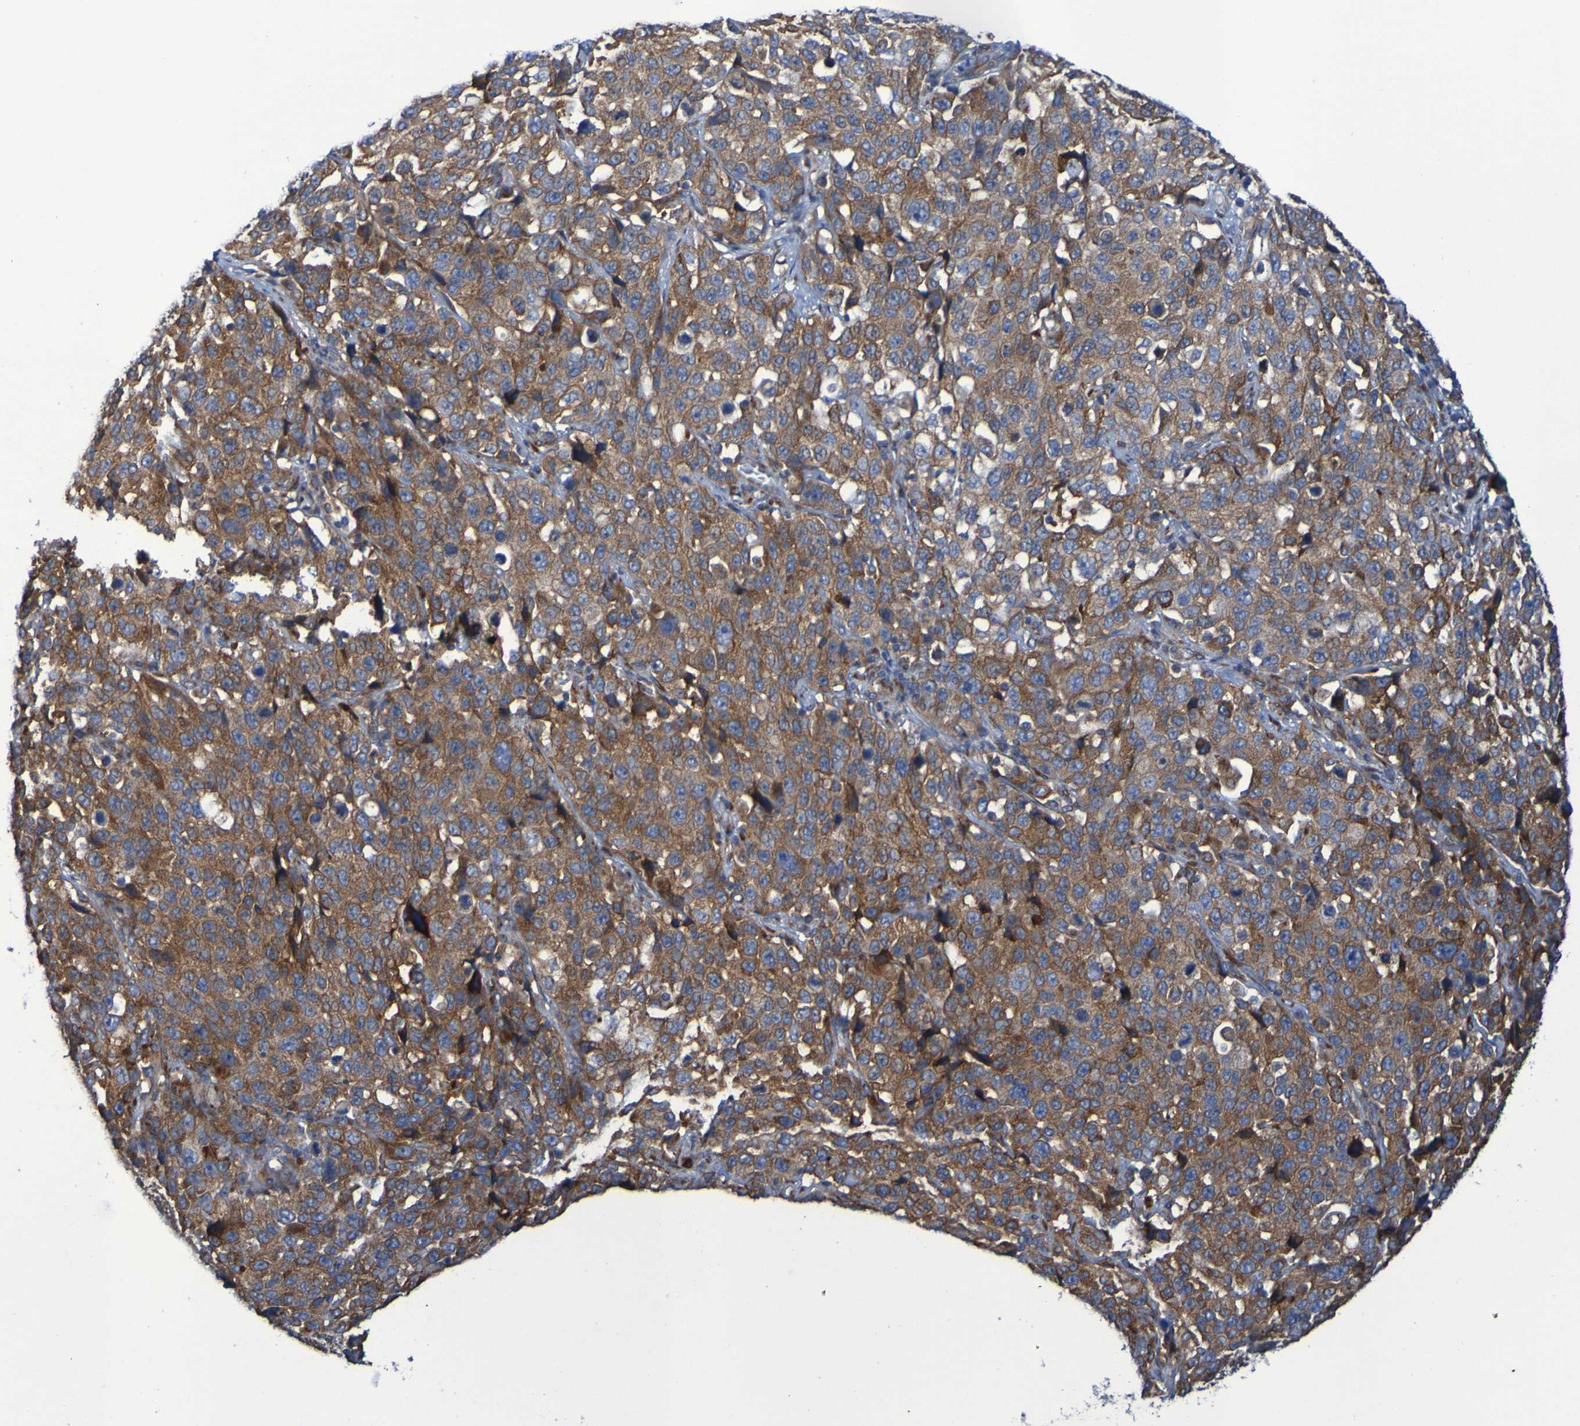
{"staining": {"intensity": "moderate", "quantity": ">75%", "location": "cytoplasmic/membranous"}, "tissue": "stomach cancer", "cell_type": "Tumor cells", "image_type": "cancer", "snomed": [{"axis": "morphology", "description": "Normal tissue, NOS"}, {"axis": "morphology", "description": "Adenocarcinoma, NOS"}, {"axis": "topography", "description": "Stomach"}], "caption": "IHC (DAB) staining of adenocarcinoma (stomach) reveals moderate cytoplasmic/membranous protein staining in approximately >75% of tumor cells.", "gene": "FKBP3", "patient": {"sex": "male", "age": 48}}